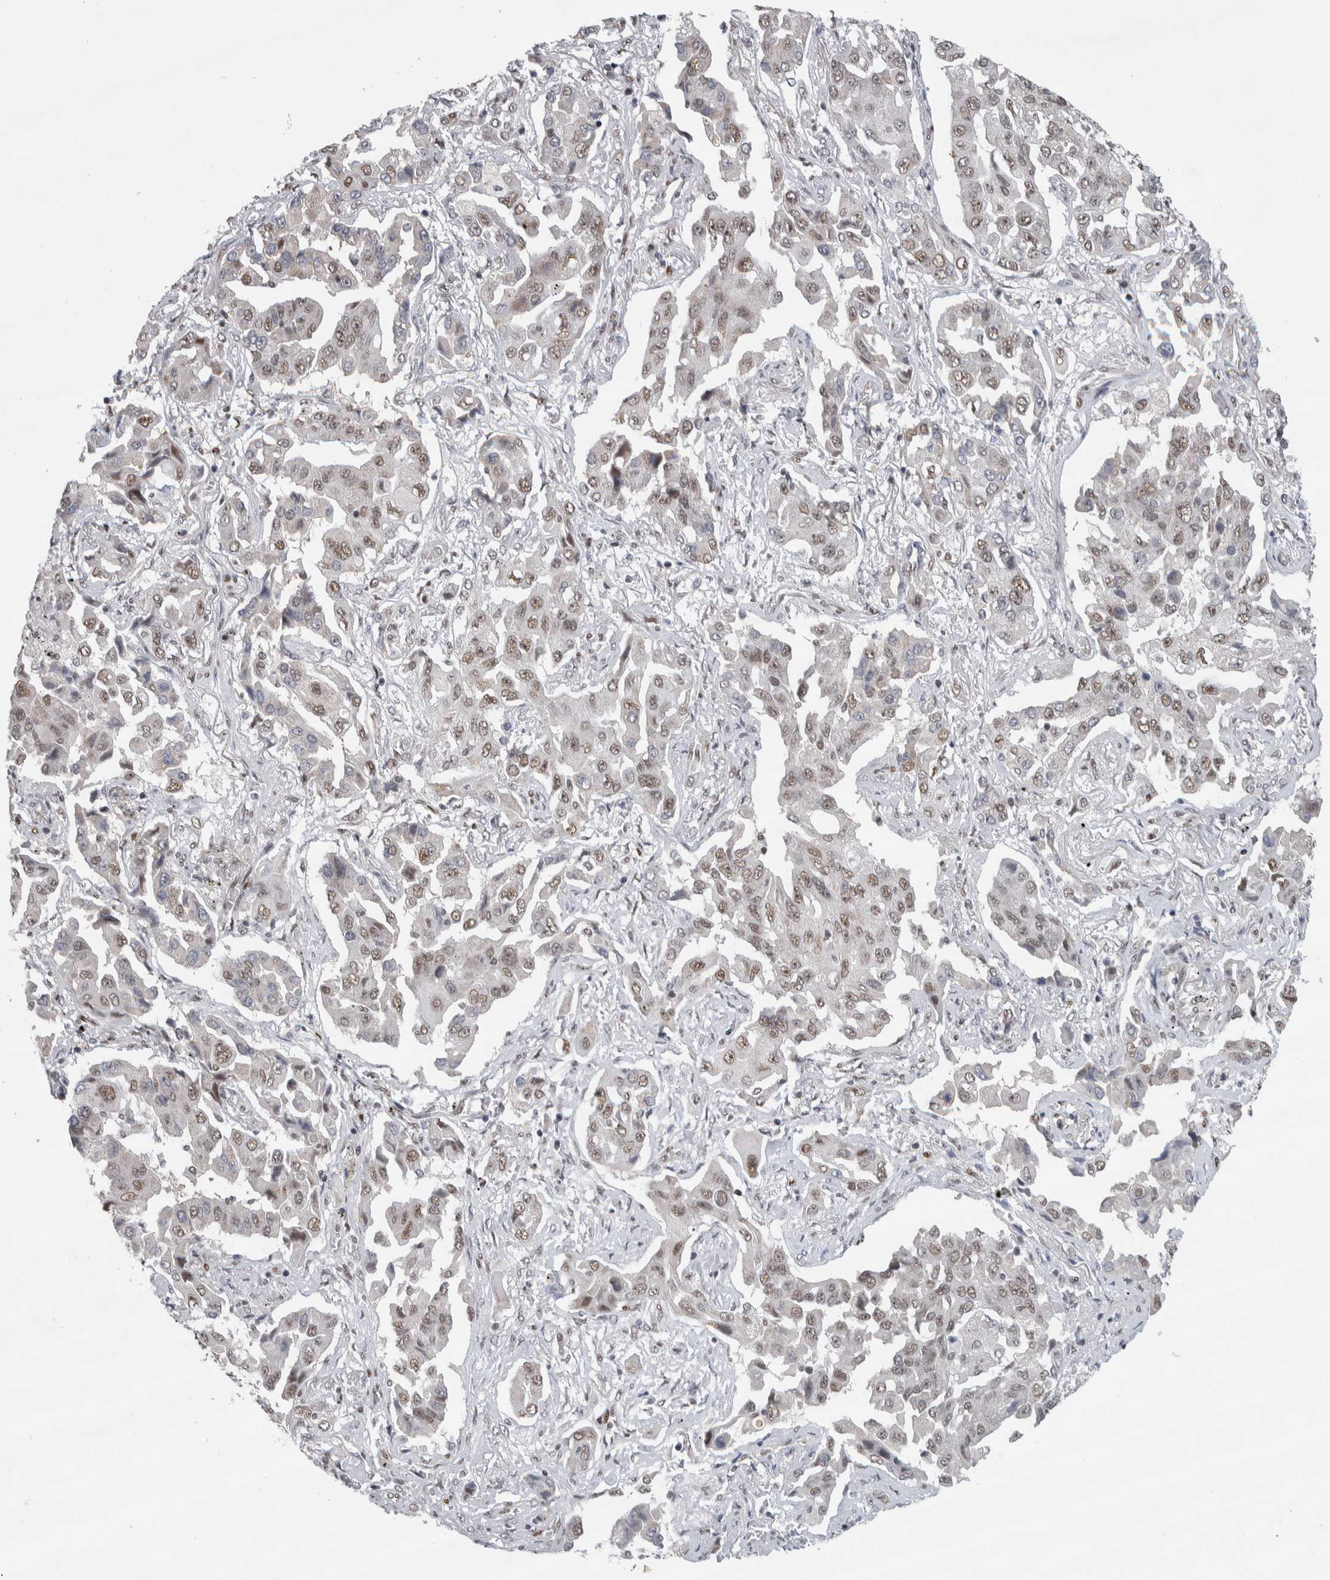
{"staining": {"intensity": "moderate", "quantity": "25%-75%", "location": "nuclear"}, "tissue": "lung cancer", "cell_type": "Tumor cells", "image_type": "cancer", "snomed": [{"axis": "morphology", "description": "Adenocarcinoma, NOS"}, {"axis": "topography", "description": "Lung"}], "caption": "Tumor cells exhibit medium levels of moderate nuclear staining in about 25%-75% of cells in adenocarcinoma (lung).", "gene": "HEXIM2", "patient": {"sex": "female", "age": 65}}